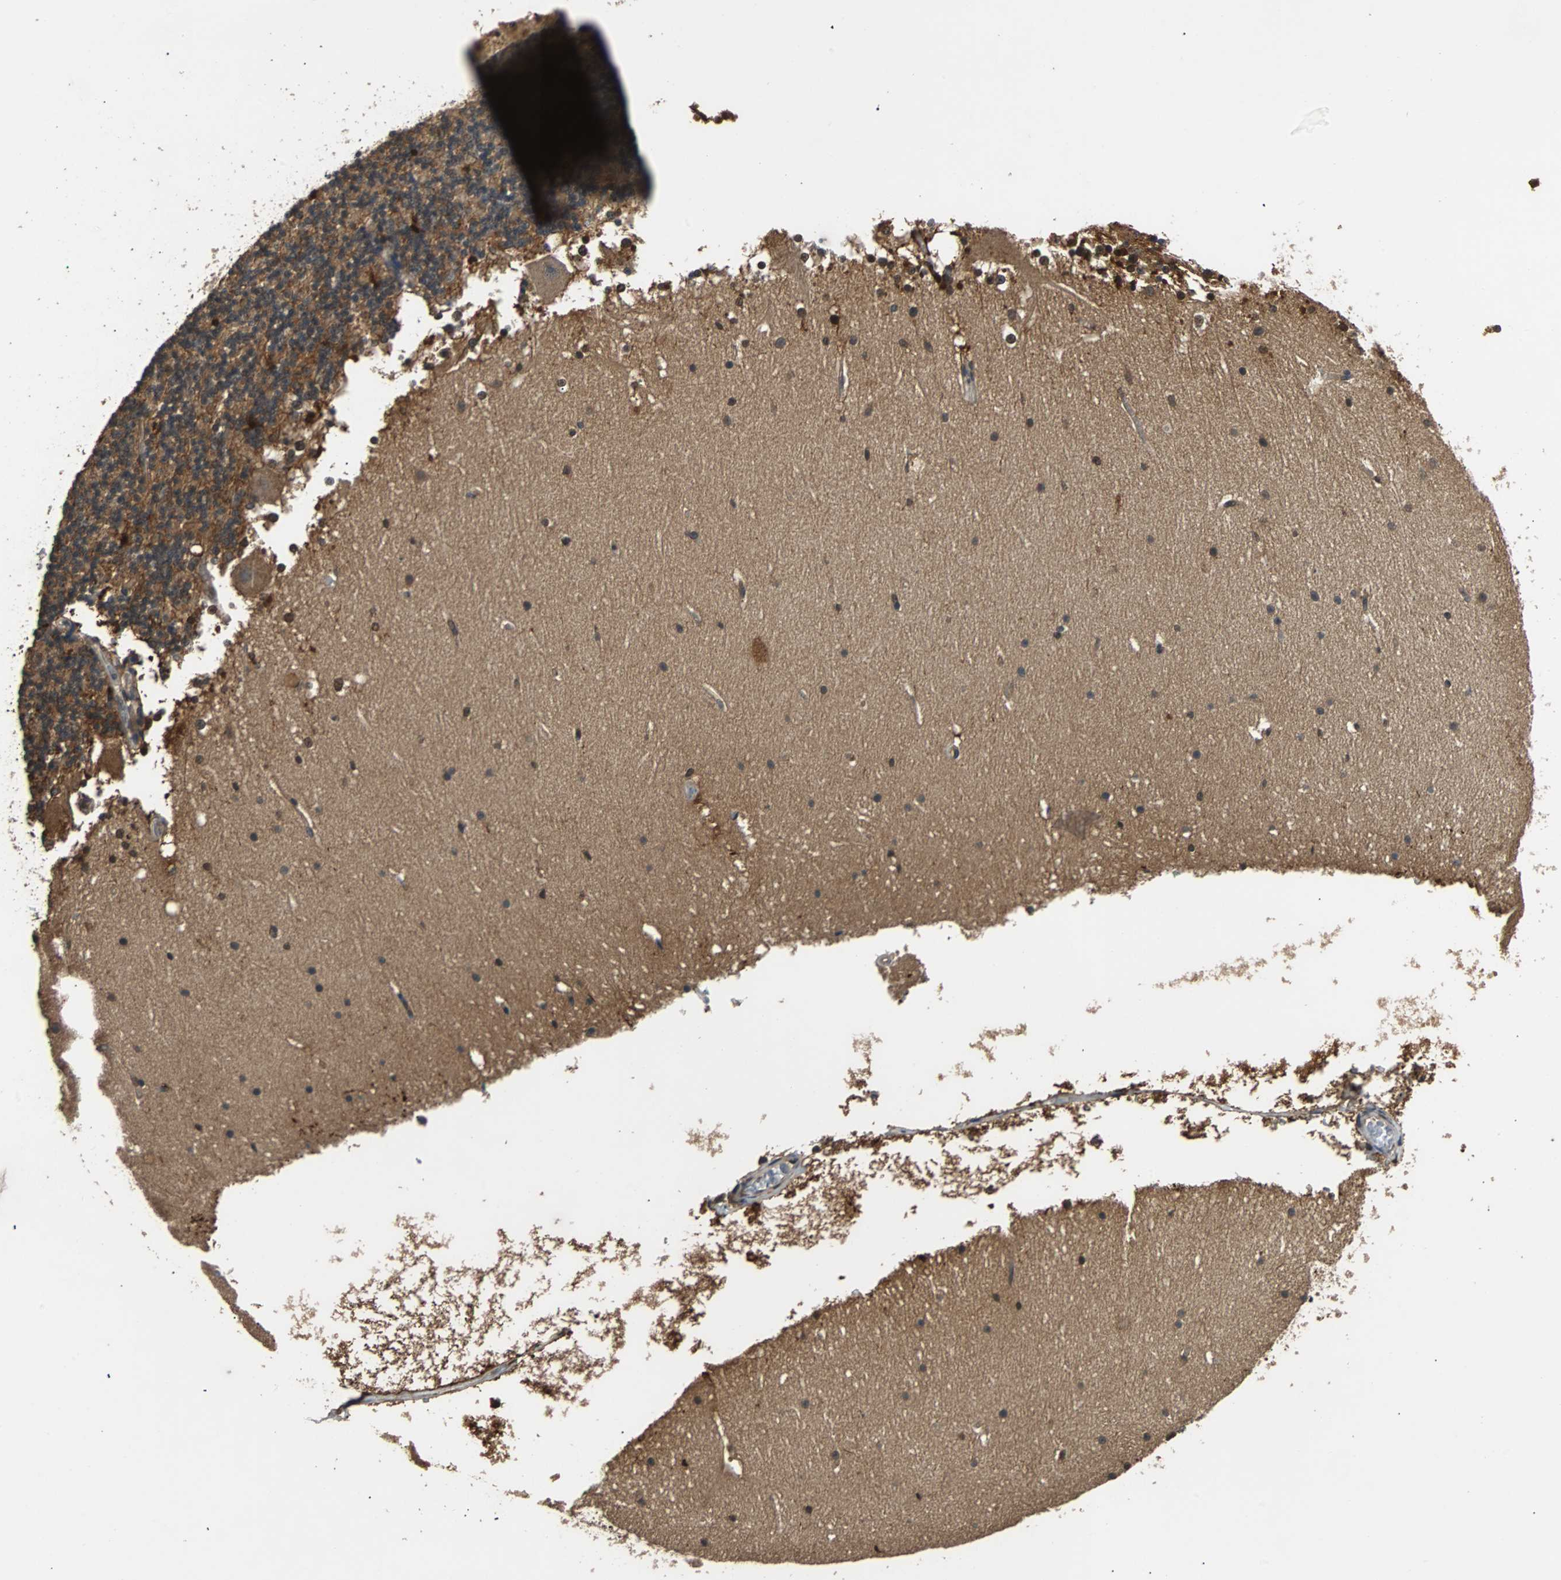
{"staining": {"intensity": "moderate", "quantity": ">75%", "location": "cytoplasmic/membranous"}, "tissue": "cerebellum", "cell_type": "Cells in granular layer", "image_type": "normal", "snomed": [{"axis": "morphology", "description": "Normal tissue, NOS"}, {"axis": "topography", "description": "Cerebellum"}], "caption": "This histopathology image shows unremarkable cerebellum stained with immunohistochemistry (IHC) to label a protein in brown. The cytoplasmic/membranous of cells in granular layer show moderate positivity for the protein. Nuclei are counter-stained blue.", "gene": "PRDX6", "patient": {"sex": "female", "age": 19}}